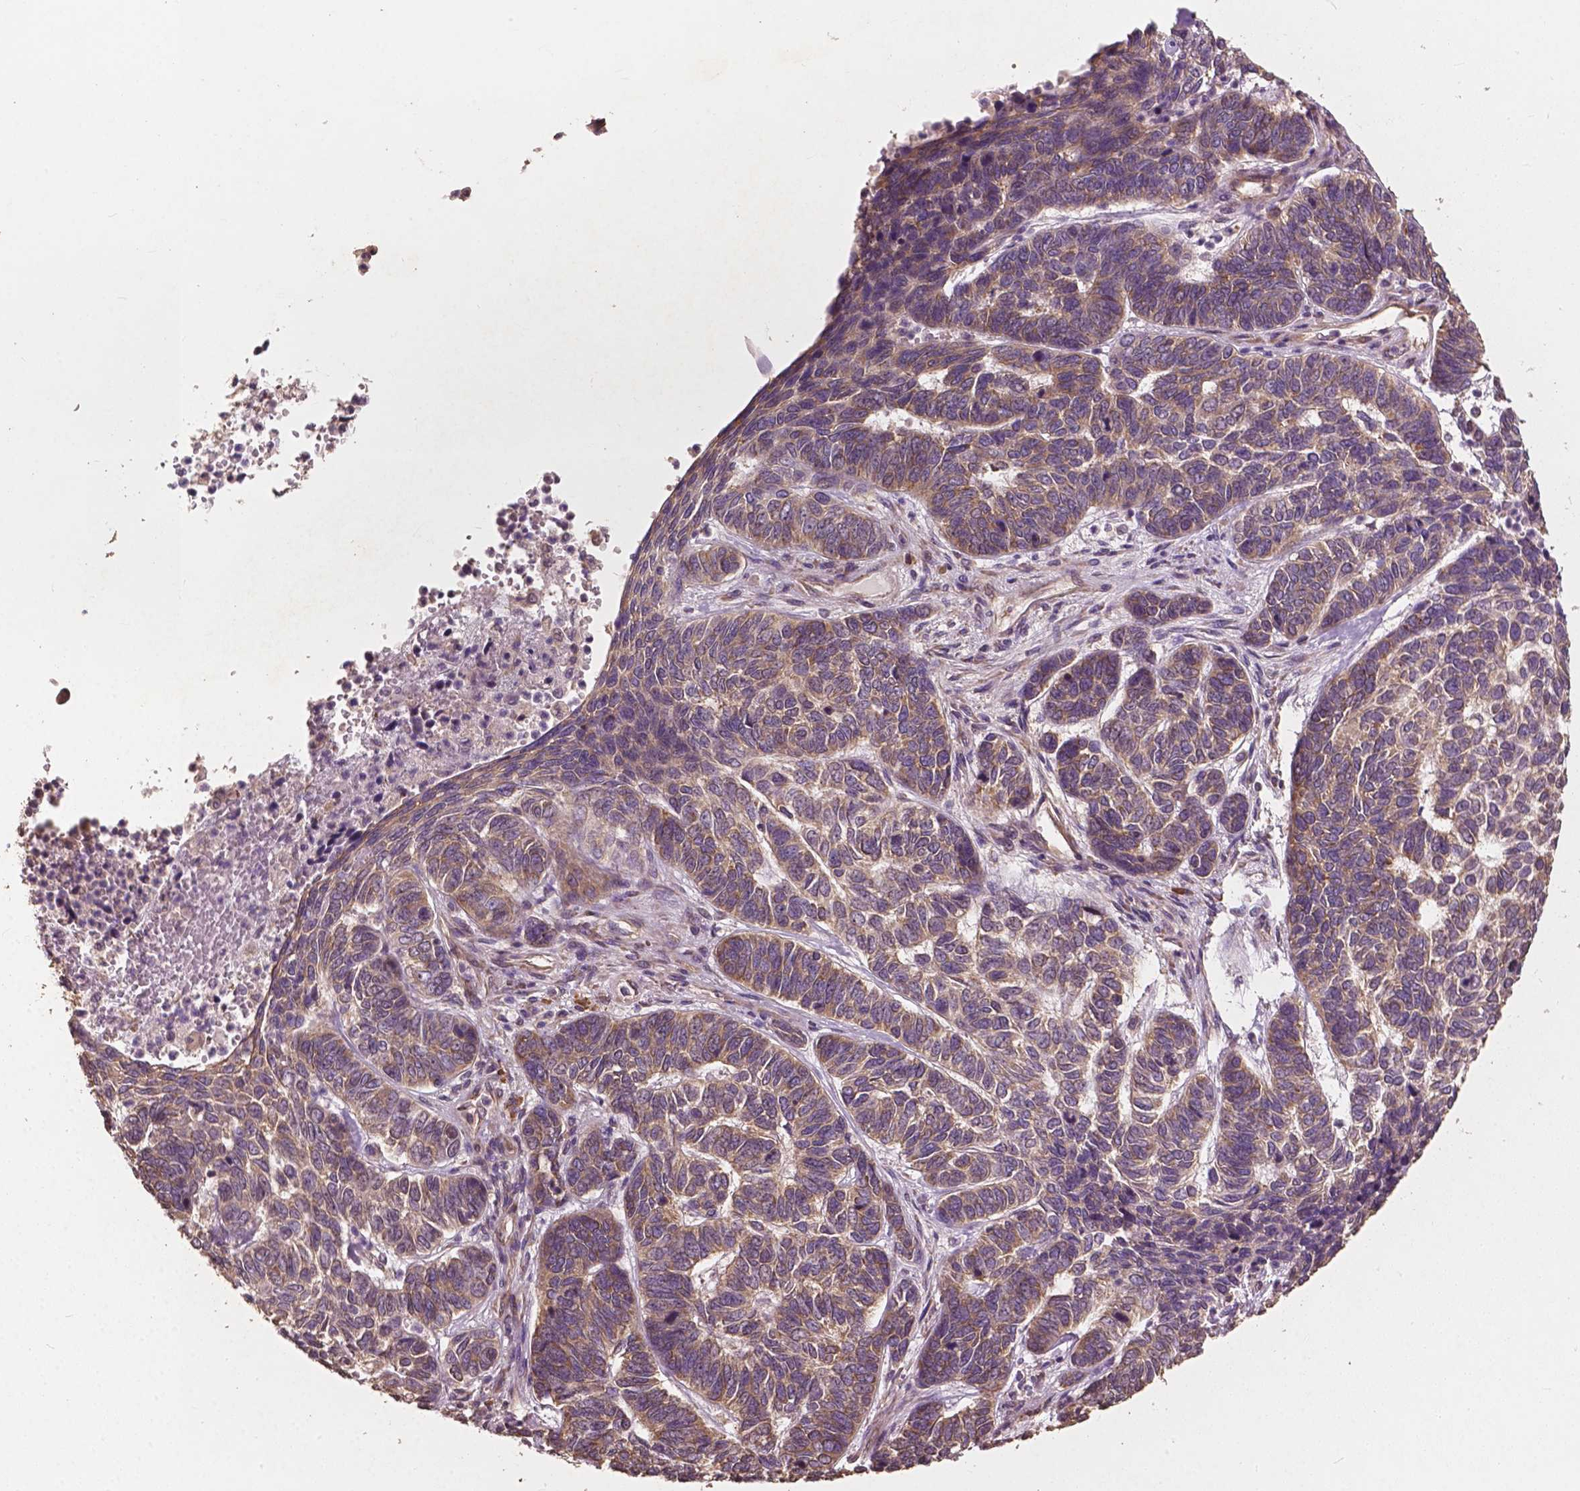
{"staining": {"intensity": "weak", "quantity": "25%-75%", "location": "cytoplasmic/membranous"}, "tissue": "skin cancer", "cell_type": "Tumor cells", "image_type": "cancer", "snomed": [{"axis": "morphology", "description": "Basal cell carcinoma"}, {"axis": "topography", "description": "Skin"}], "caption": "DAB immunohistochemical staining of human skin cancer (basal cell carcinoma) exhibits weak cytoplasmic/membranous protein staining in about 25%-75% of tumor cells. The staining was performed using DAB, with brown indicating positive protein expression. Nuclei are stained blue with hematoxylin.", "gene": "G3BP1", "patient": {"sex": "female", "age": 65}}